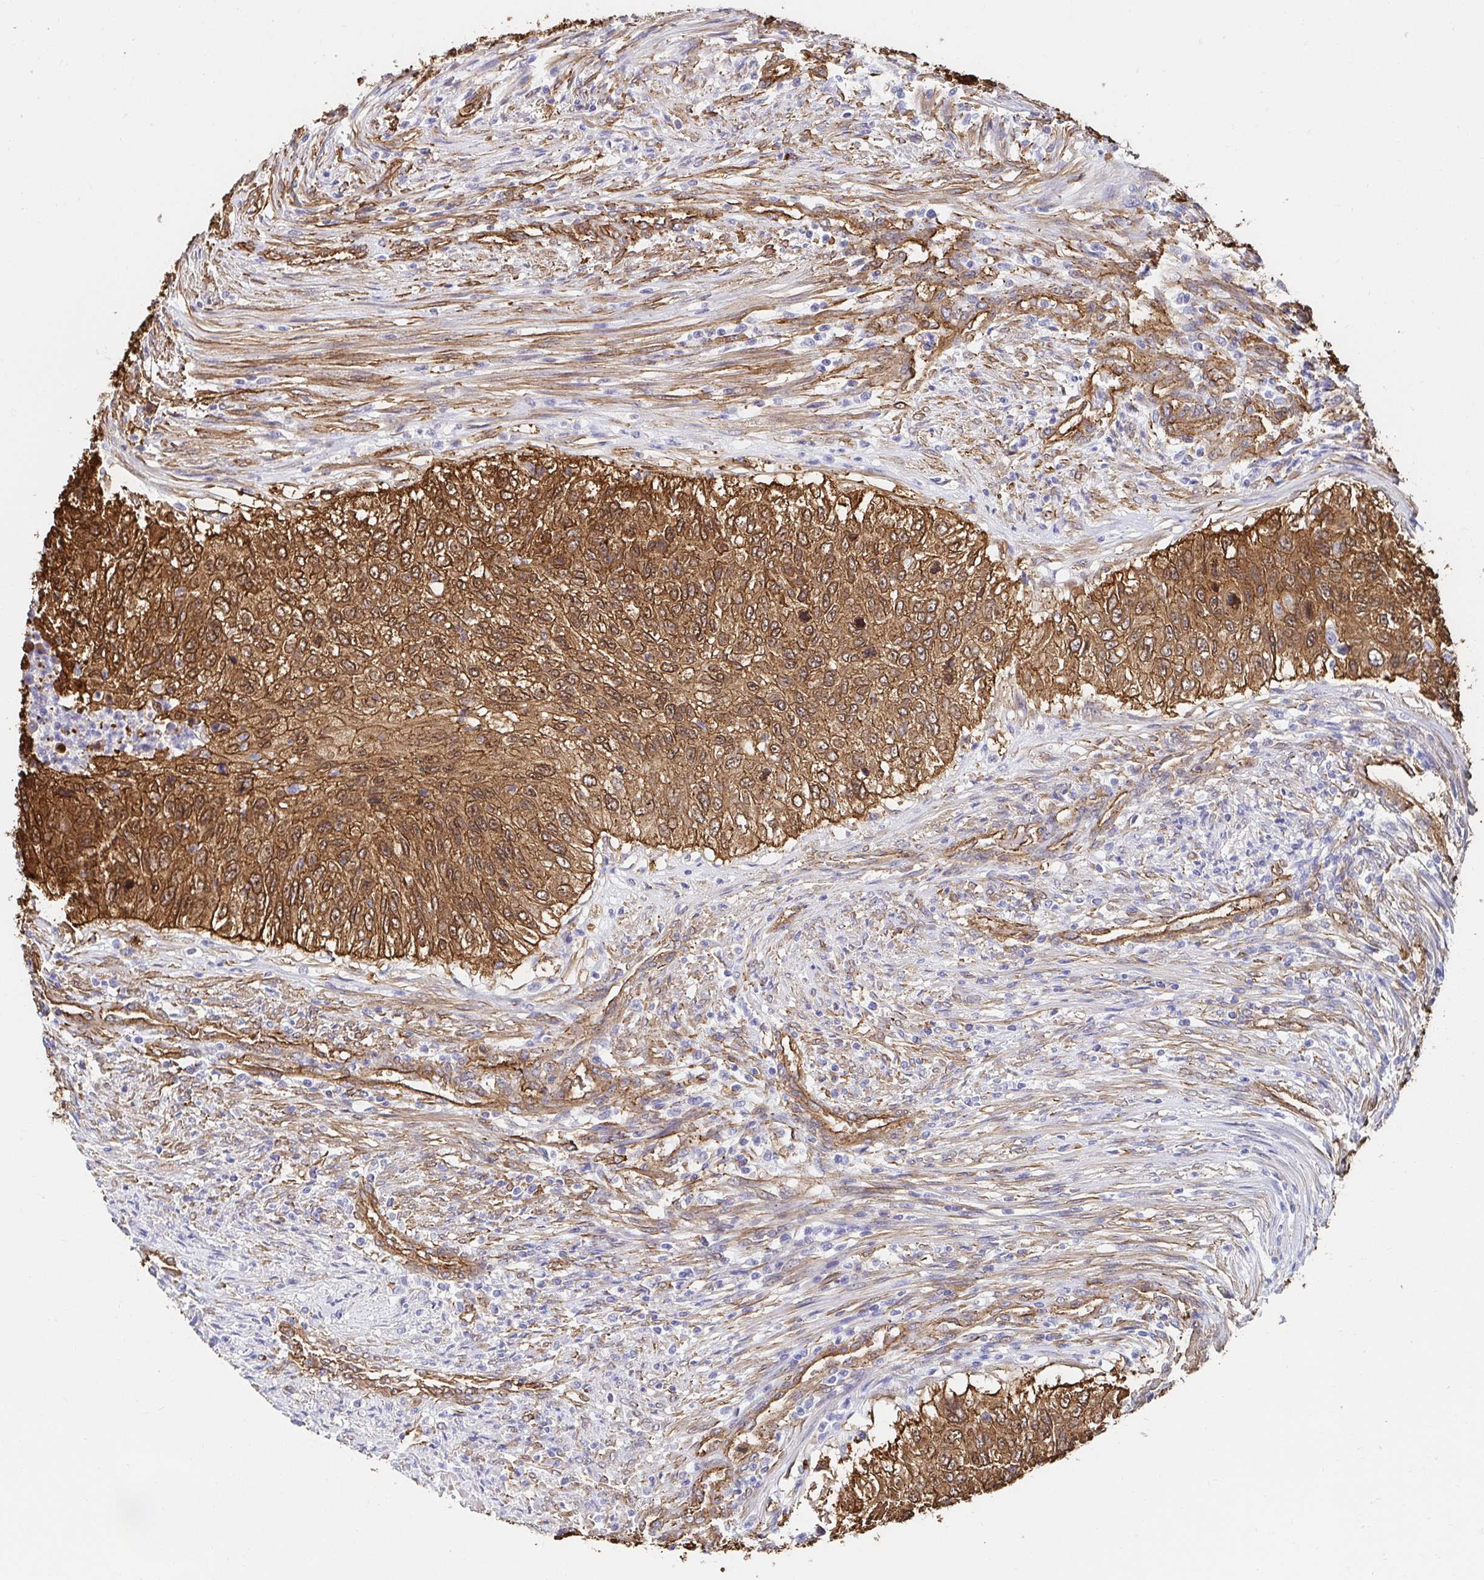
{"staining": {"intensity": "strong", "quantity": ">75%", "location": "cytoplasmic/membranous,nuclear"}, "tissue": "urothelial cancer", "cell_type": "Tumor cells", "image_type": "cancer", "snomed": [{"axis": "morphology", "description": "Urothelial carcinoma, High grade"}, {"axis": "topography", "description": "Urinary bladder"}], "caption": "Strong cytoplasmic/membranous and nuclear protein positivity is identified in about >75% of tumor cells in urothelial cancer.", "gene": "CTTN", "patient": {"sex": "female", "age": 60}}